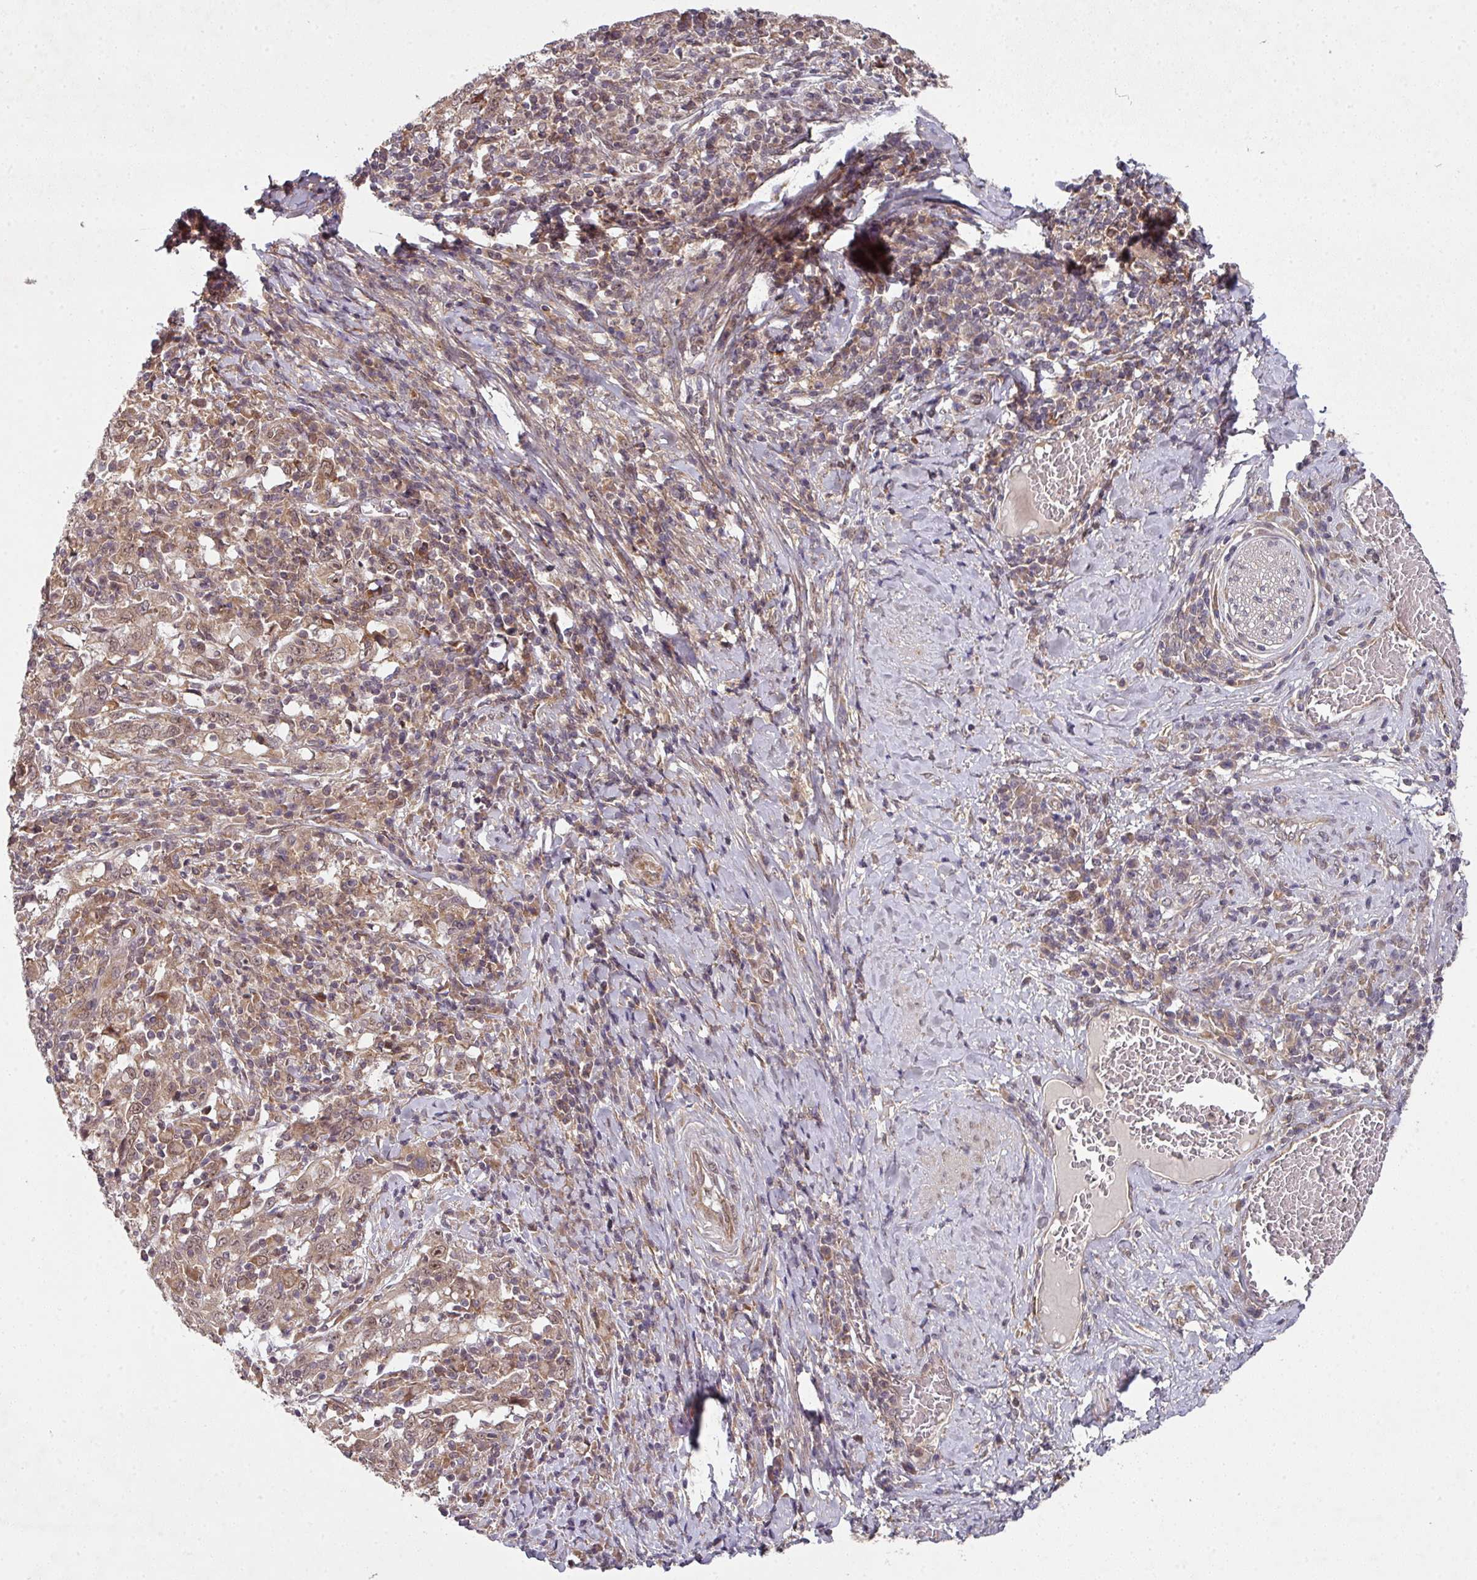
{"staining": {"intensity": "moderate", "quantity": ">75%", "location": "cytoplasmic/membranous,nuclear"}, "tissue": "cervical cancer", "cell_type": "Tumor cells", "image_type": "cancer", "snomed": [{"axis": "morphology", "description": "Squamous cell carcinoma, NOS"}, {"axis": "topography", "description": "Cervix"}], "caption": "A high-resolution histopathology image shows IHC staining of squamous cell carcinoma (cervical), which displays moderate cytoplasmic/membranous and nuclear staining in about >75% of tumor cells.", "gene": "CAMLG", "patient": {"sex": "female", "age": 46}}